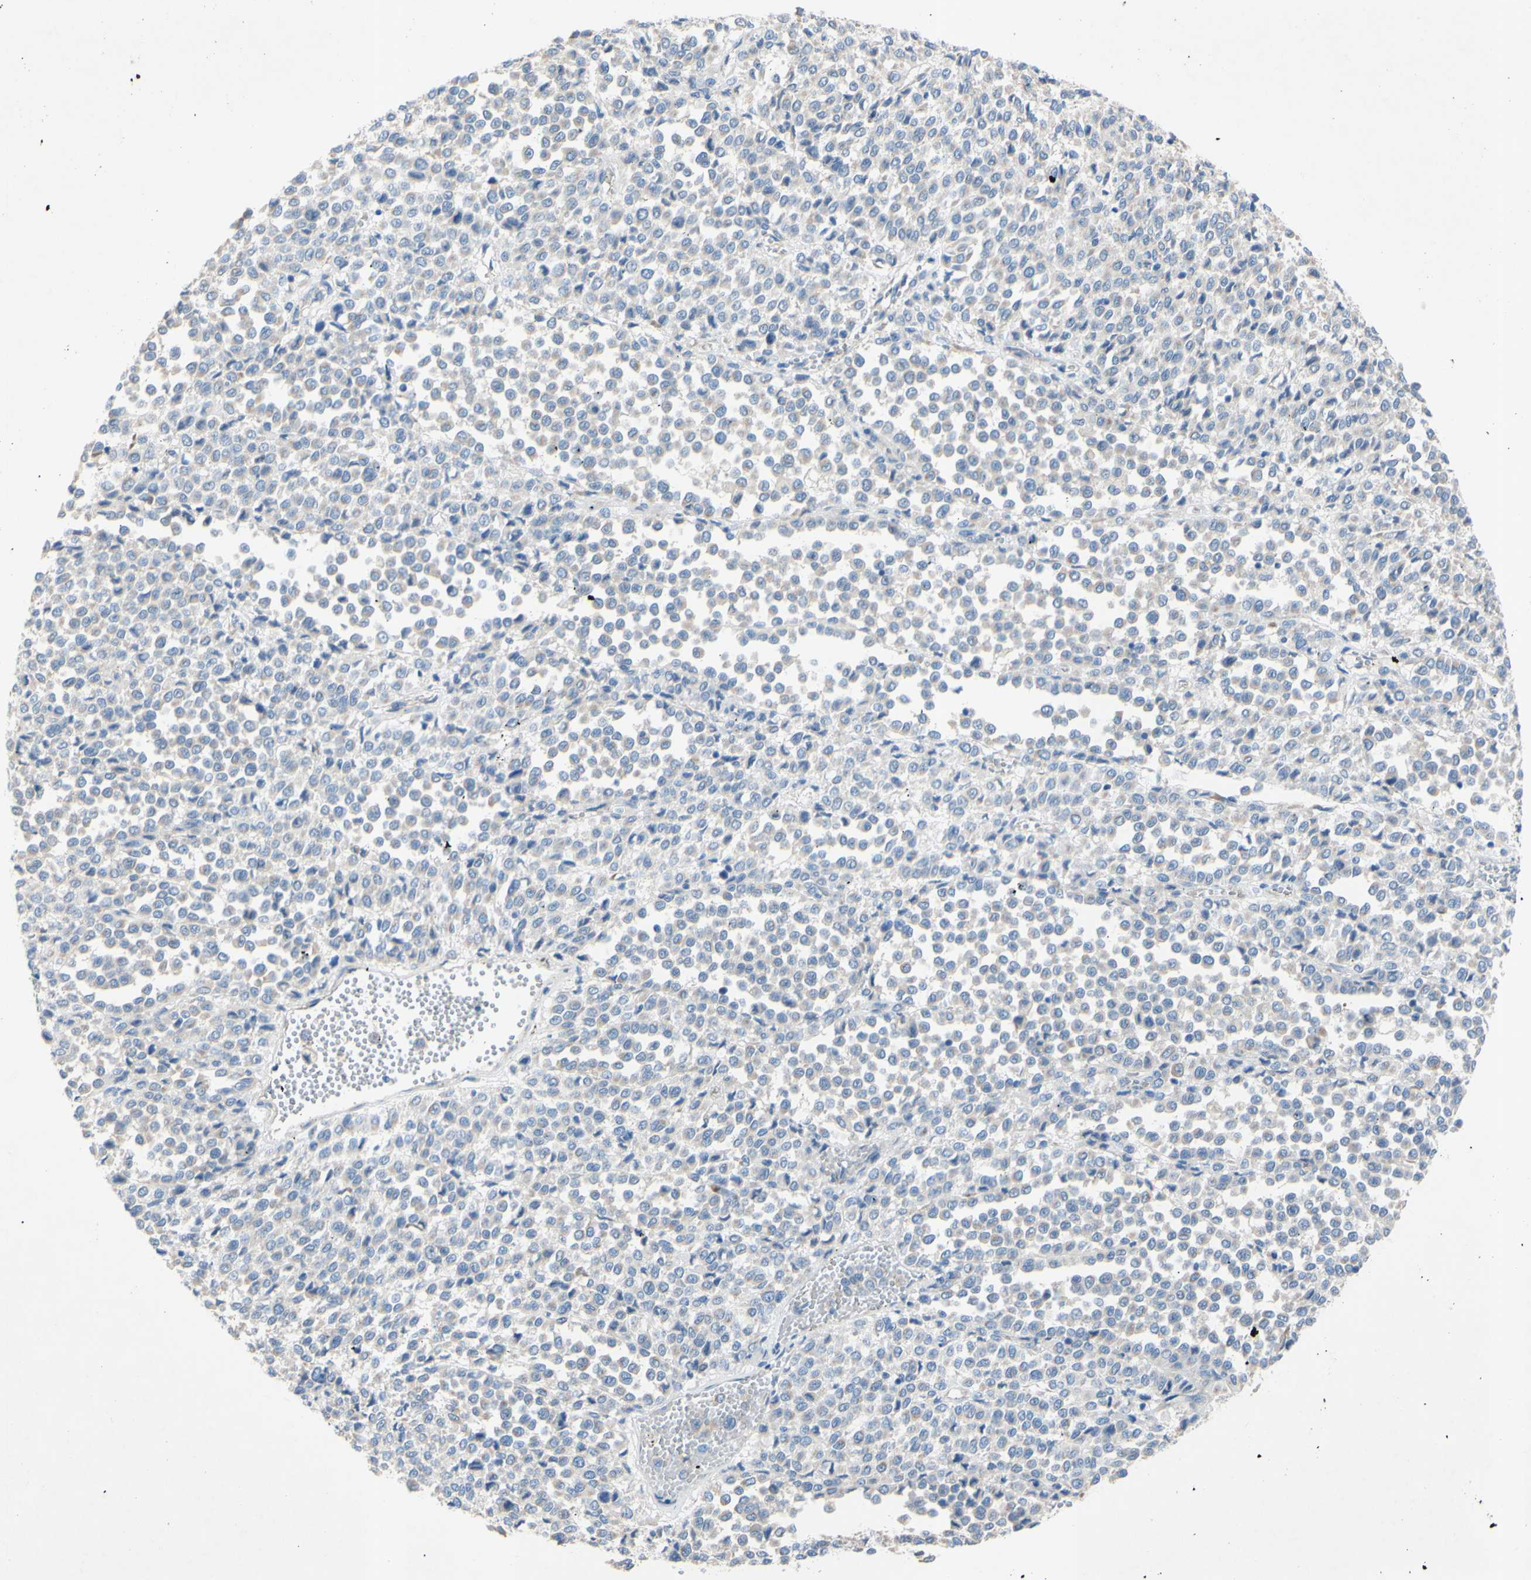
{"staining": {"intensity": "negative", "quantity": "none", "location": "none"}, "tissue": "melanoma", "cell_type": "Tumor cells", "image_type": "cancer", "snomed": [{"axis": "morphology", "description": "Malignant melanoma, Metastatic site"}, {"axis": "topography", "description": "Pancreas"}], "caption": "Micrograph shows no significant protein expression in tumor cells of malignant melanoma (metastatic site).", "gene": "TMIGD2", "patient": {"sex": "female", "age": 30}}